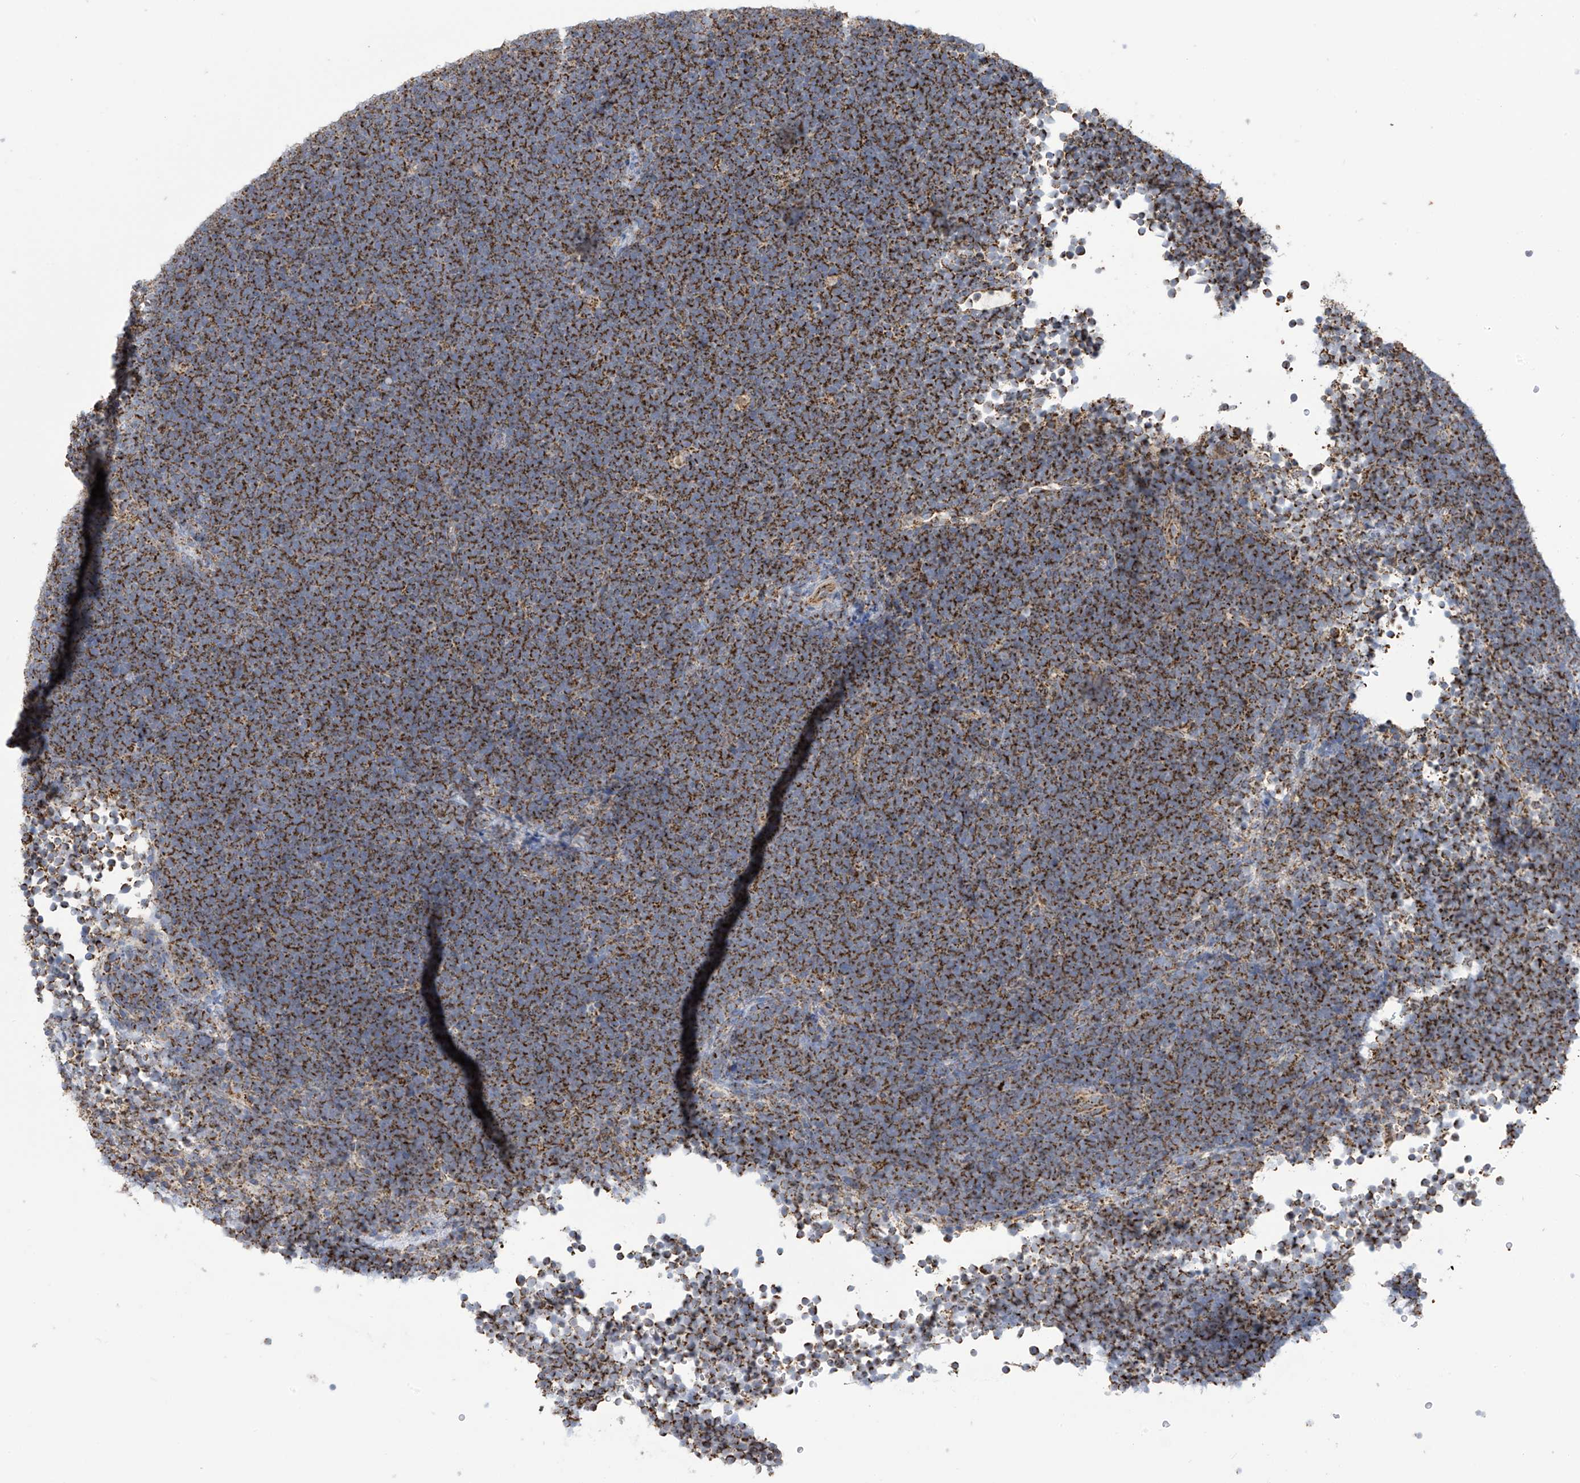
{"staining": {"intensity": "strong", "quantity": ">75%", "location": "cytoplasmic/membranous"}, "tissue": "lymphoma", "cell_type": "Tumor cells", "image_type": "cancer", "snomed": [{"axis": "morphology", "description": "Malignant lymphoma, non-Hodgkin's type, High grade"}, {"axis": "topography", "description": "Lymph node"}], "caption": "Lymphoma stained with IHC displays strong cytoplasmic/membranous expression in approximately >75% of tumor cells.", "gene": "PNPT1", "patient": {"sex": "male", "age": 13}}